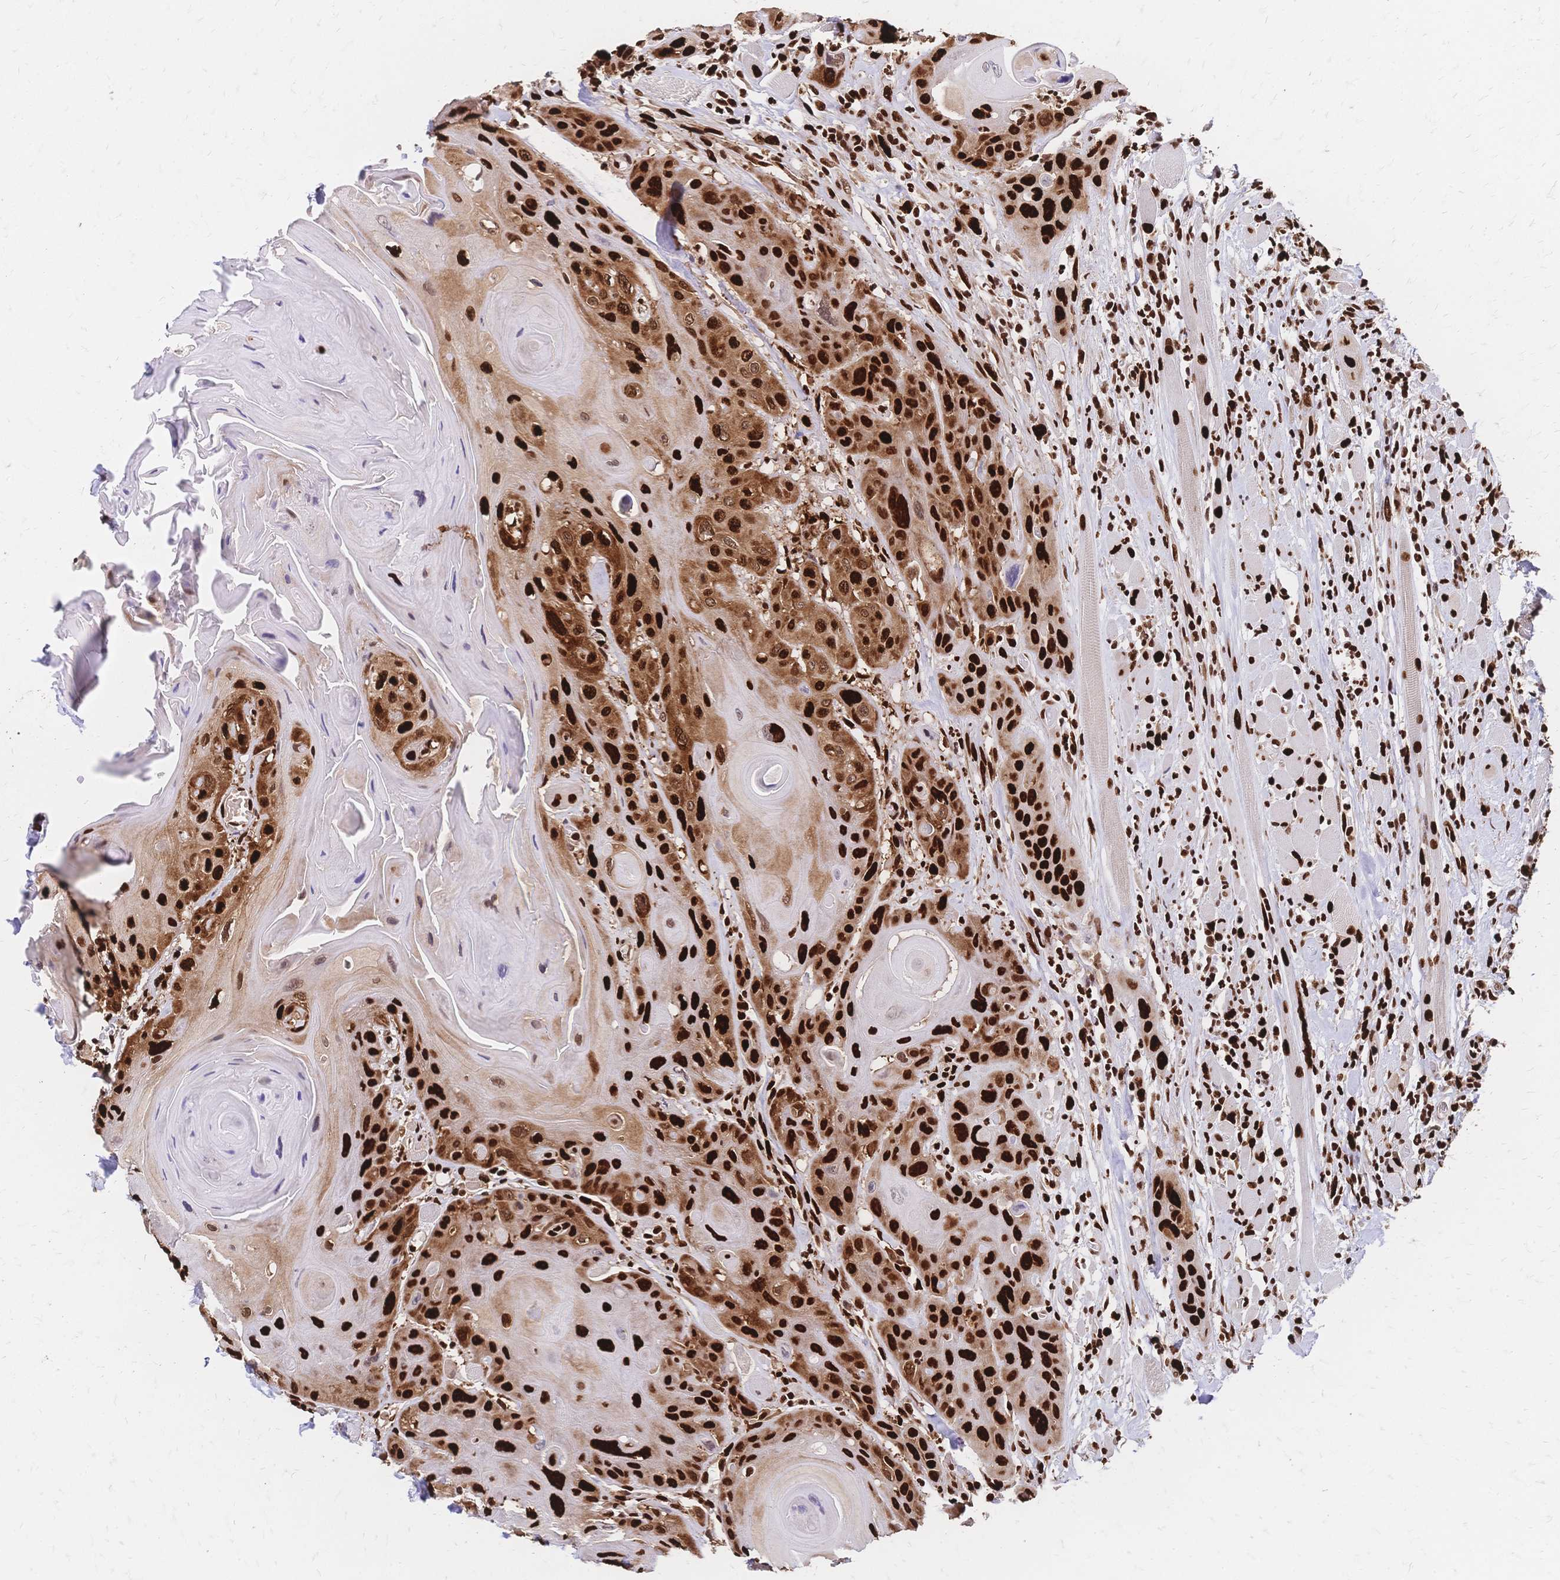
{"staining": {"intensity": "strong", "quantity": ">75%", "location": "cytoplasmic/membranous,nuclear"}, "tissue": "head and neck cancer", "cell_type": "Tumor cells", "image_type": "cancer", "snomed": [{"axis": "morphology", "description": "Squamous cell carcinoma, NOS"}, {"axis": "topography", "description": "Head-Neck"}], "caption": "Immunohistochemistry (IHC) of human head and neck cancer exhibits high levels of strong cytoplasmic/membranous and nuclear positivity in about >75% of tumor cells.", "gene": "HDGF", "patient": {"sex": "female", "age": 59}}